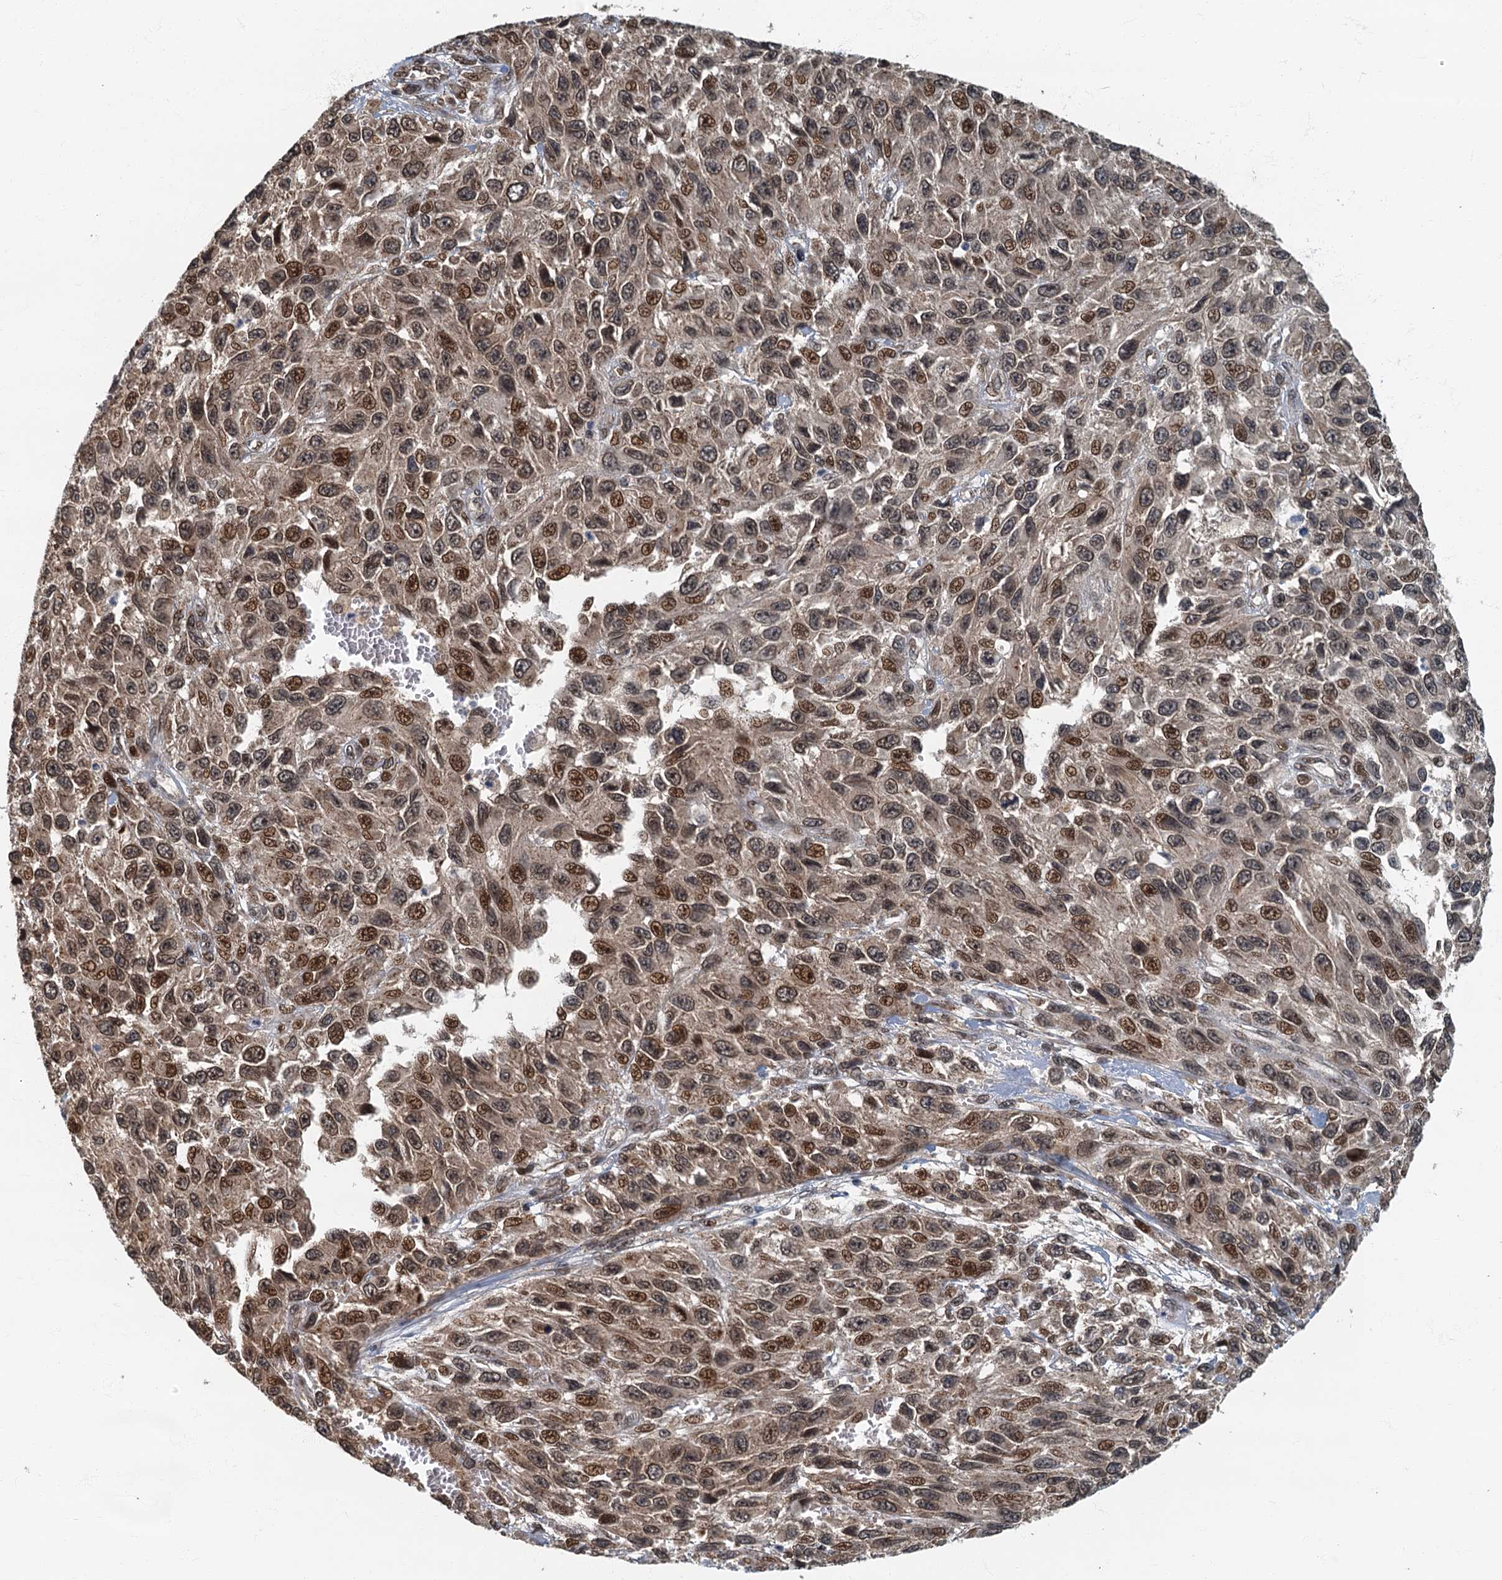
{"staining": {"intensity": "strong", "quantity": "25%-75%", "location": "nuclear"}, "tissue": "melanoma", "cell_type": "Tumor cells", "image_type": "cancer", "snomed": [{"axis": "morphology", "description": "Normal tissue, NOS"}, {"axis": "morphology", "description": "Malignant melanoma, NOS"}, {"axis": "topography", "description": "Skin"}], "caption": "This is a photomicrograph of immunohistochemistry (IHC) staining of malignant melanoma, which shows strong staining in the nuclear of tumor cells.", "gene": "CKAP2L", "patient": {"sex": "female", "age": 96}}